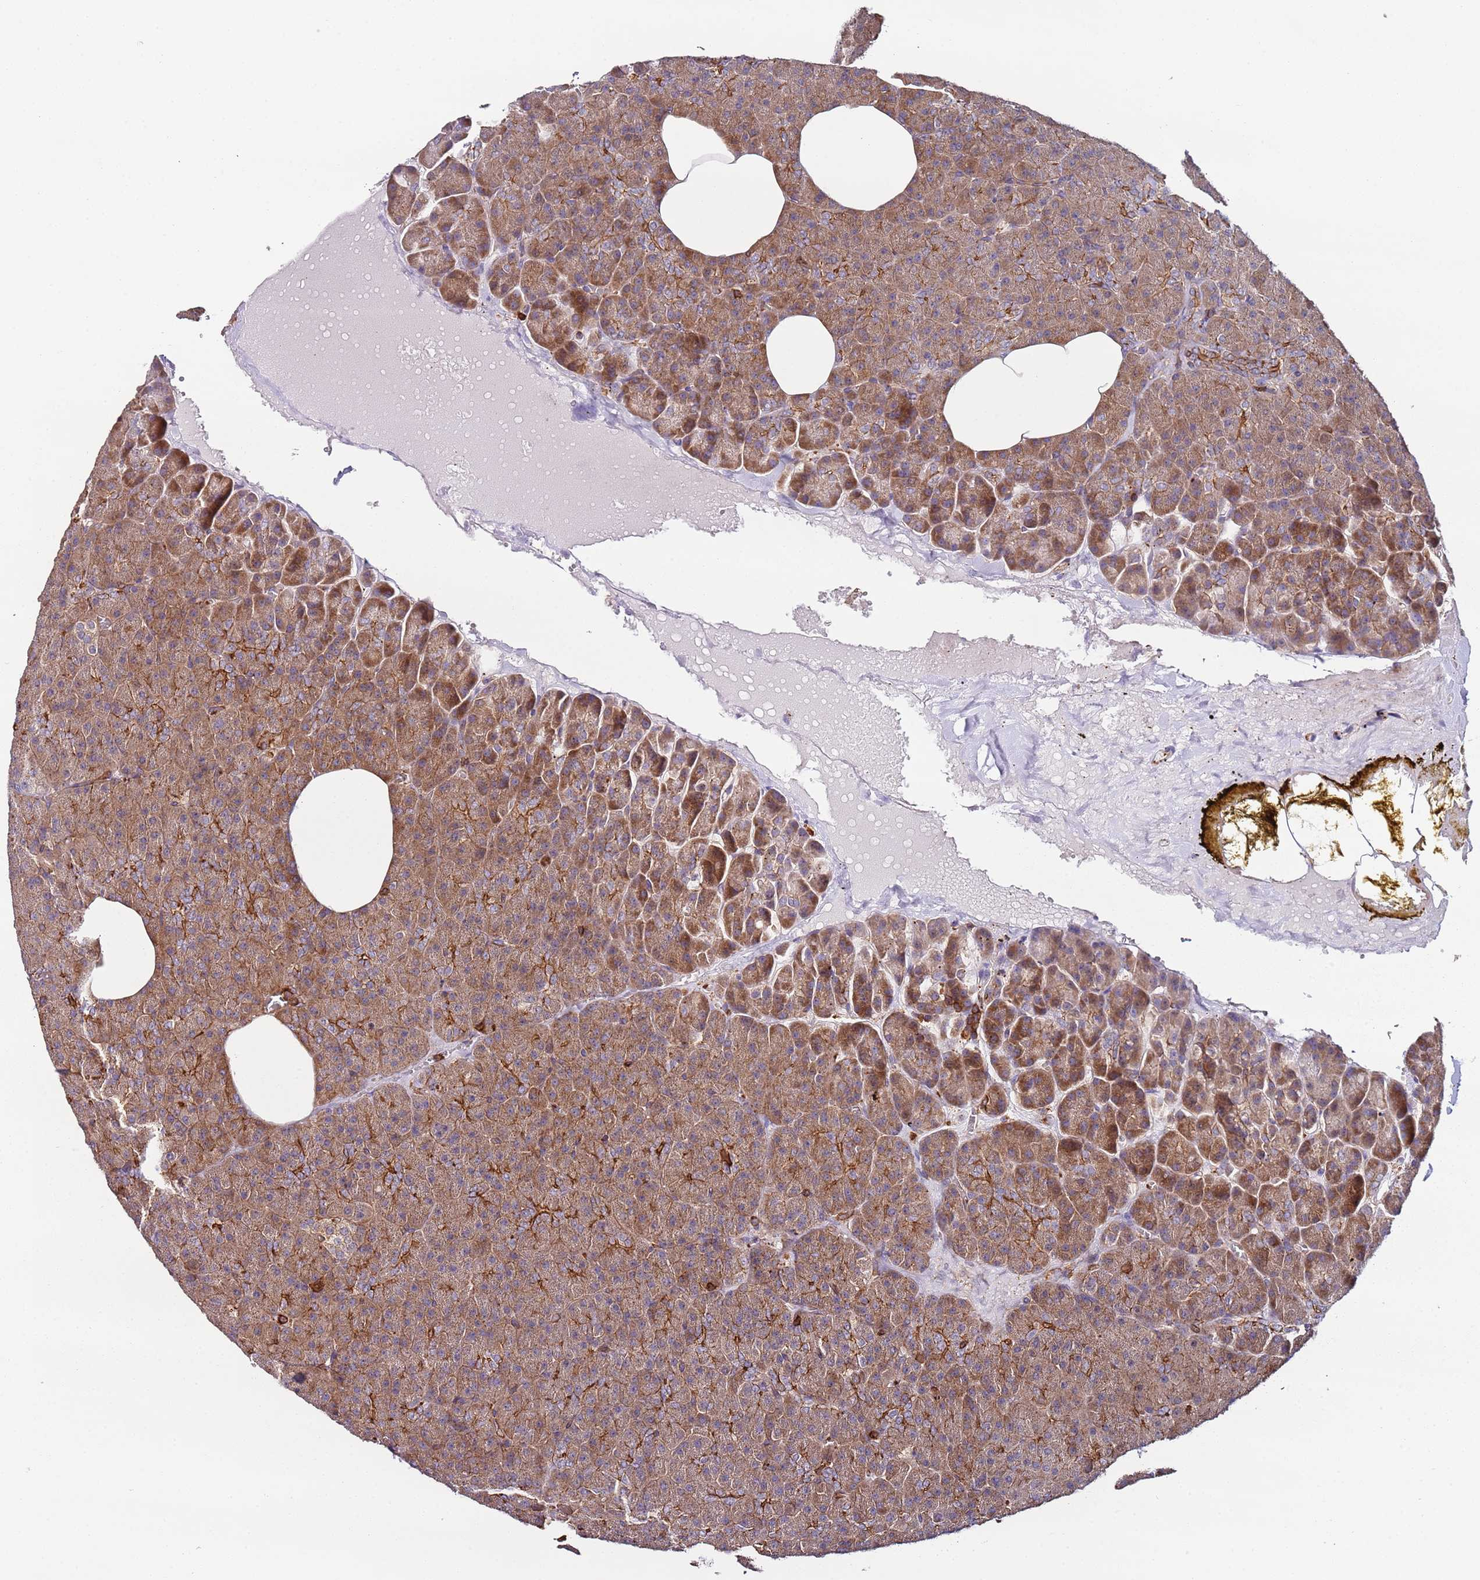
{"staining": {"intensity": "moderate", "quantity": ">75%", "location": "cytoplasmic/membranous"}, "tissue": "pancreas", "cell_type": "Exocrine glandular cells", "image_type": "normal", "snomed": [{"axis": "morphology", "description": "Normal tissue, NOS"}, {"axis": "morphology", "description": "Carcinoid, malignant, NOS"}, {"axis": "topography", "description": "Pancreas"}], "caption": "A high-resolution micrograph shows immunohistochemistry (IHC) staining of unremarkable pancreas, which demonstrates moderate cytoplasmic/membranous expression in approximately >75% of exocrine glandular cells. The staining was performed using DAB (3,3'-diaminobenzidine) to visualize the protein expression in brown, while the nuclei were stained in blue with hematoxylin (Magnification: 20x).", "gene": "CYP2U1", "patient": {"sex": "female", "age": 35}}